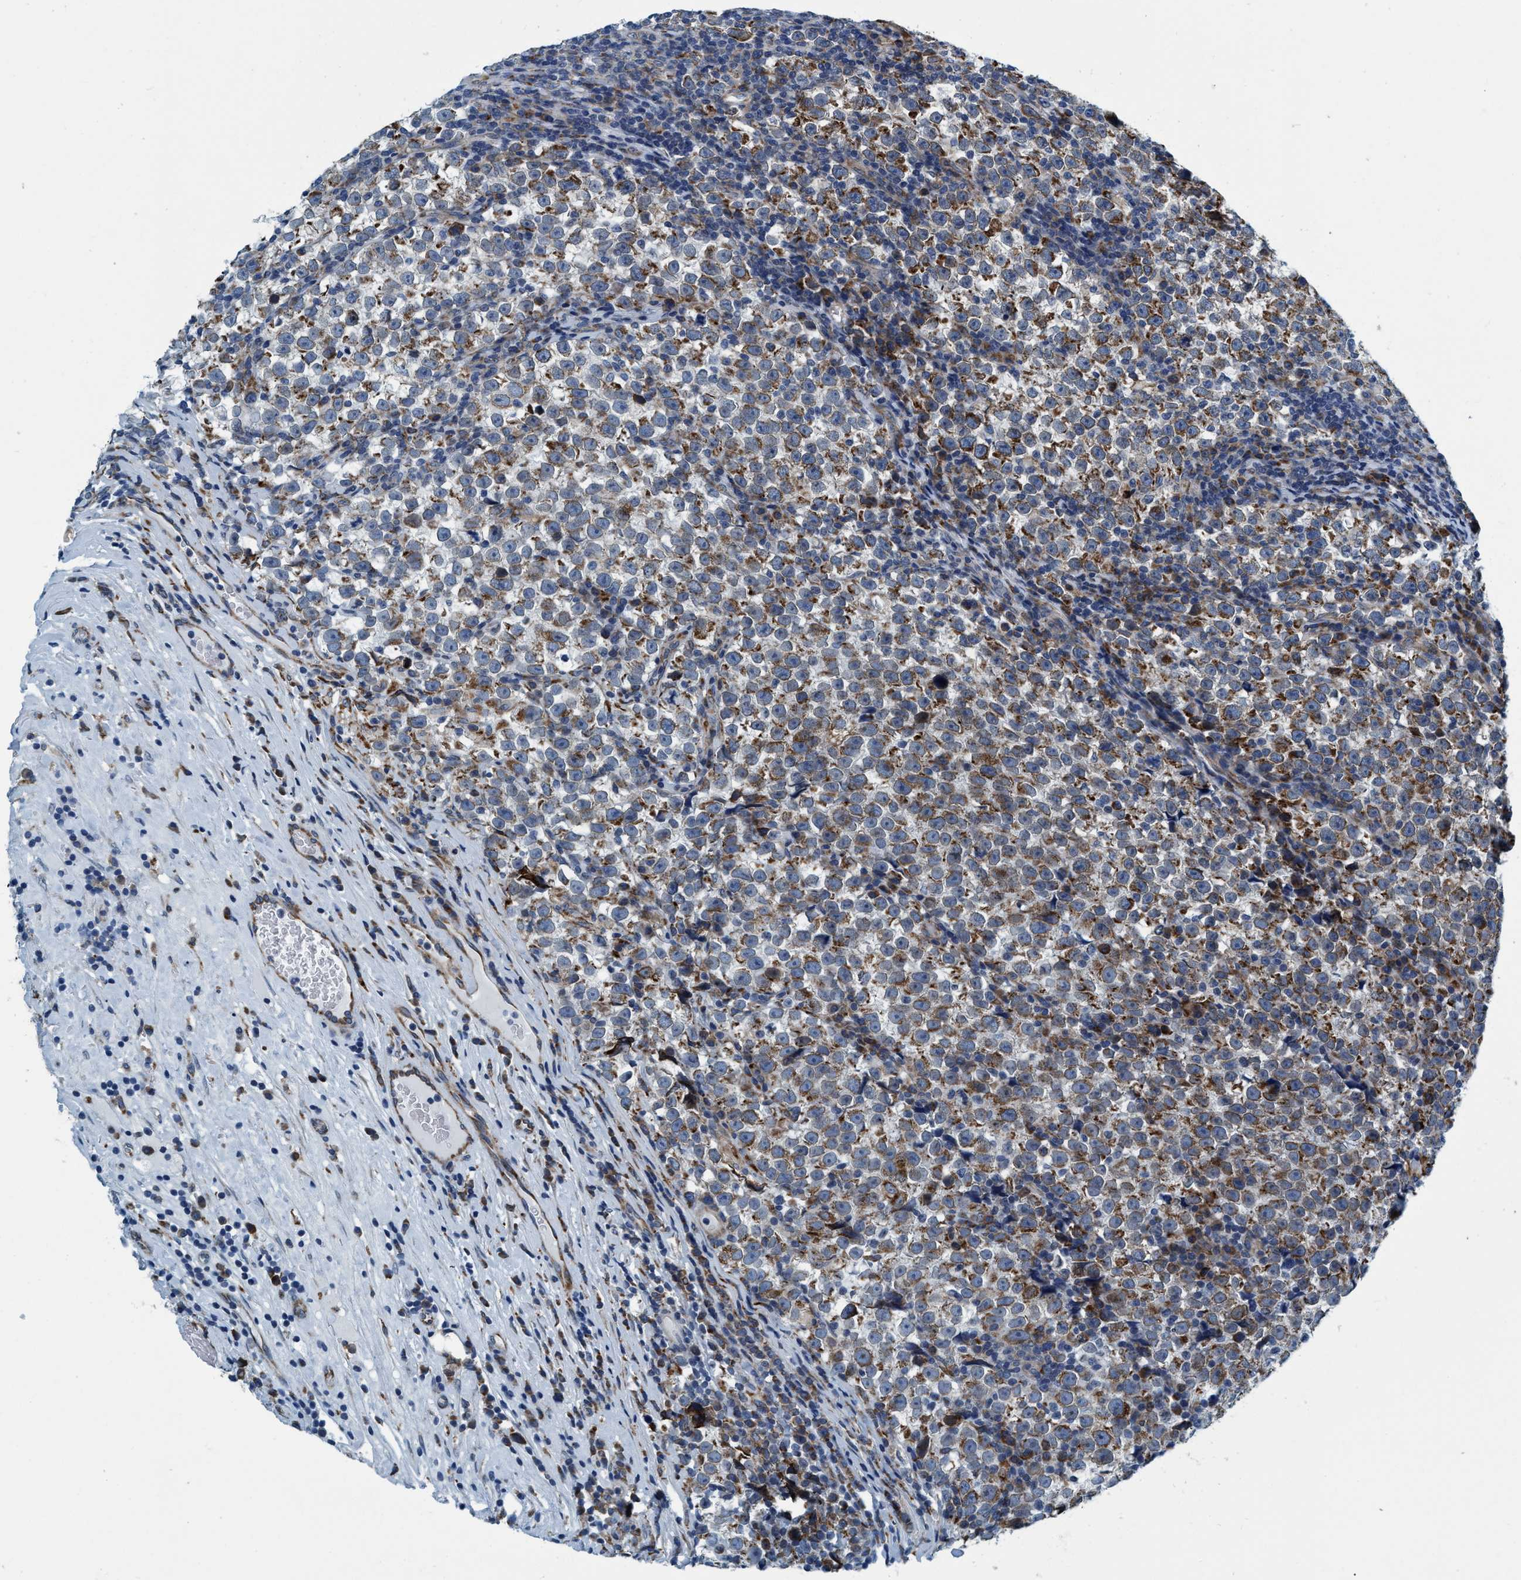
{"staining": {"intensity": "moderate", "quantity": ">75%", "location": "cytoplasmic/membranous"}, "tissue": "testis cancer", "cell_type": "Tumor cells", "image_type": "cancer", "snomed": [{"axis": "morphology", "description": "Normal tissue, NOS"}, {"axis": "morphology", "description": "Seminoma, NOS"}, {"axis": "topography", "description": "Testis"}], "caption": "Brown immunohistochemical staining in seminoma (testis) demonstrates moderate cytoplasmic/membranous expression in about >75% of tumor cells.", "gene": "ARMC9", "patient": {"sex": "male", "age": 43}}